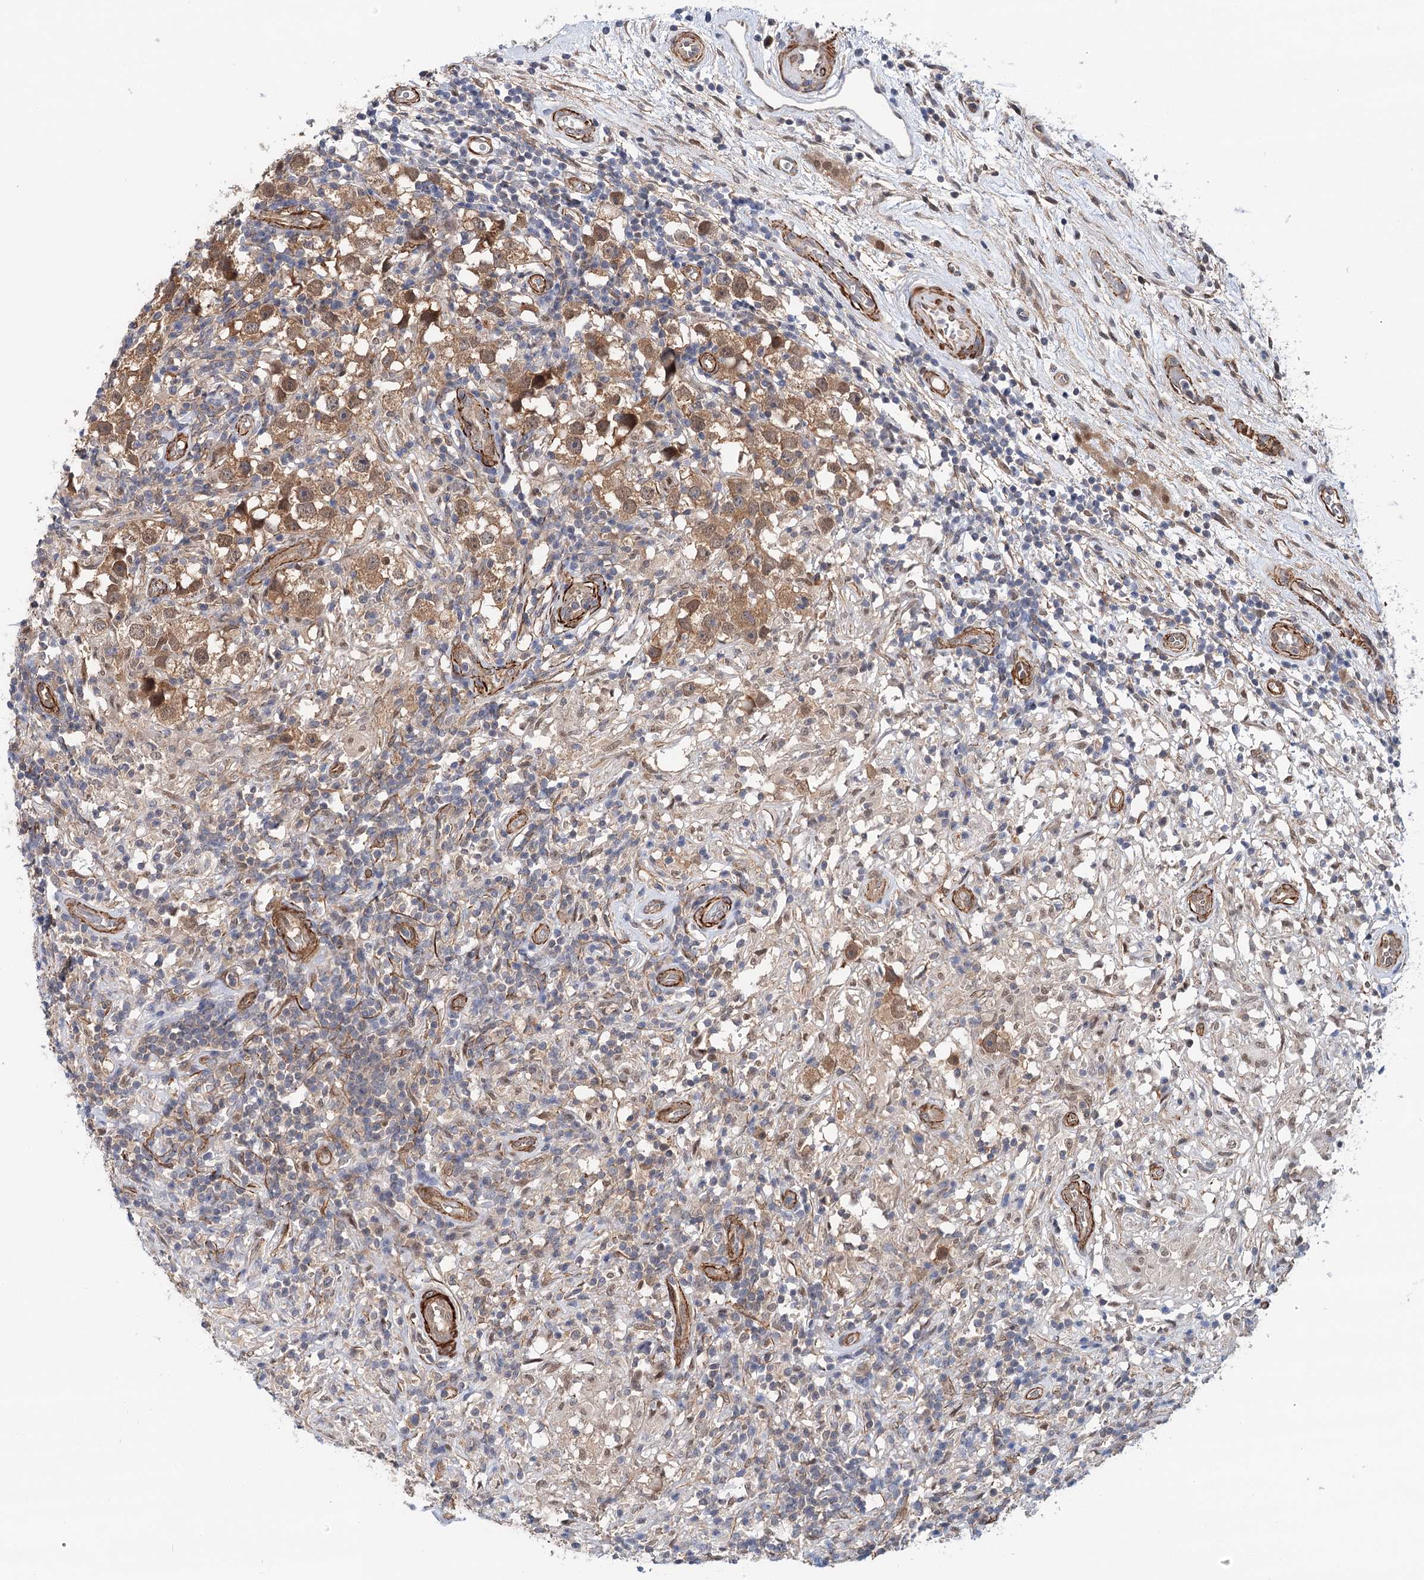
{"staining": {"intensity": "moderate", "quantity": ">75%", "location": "cytoplasmic/membranous,nuclear"}, "tissue": "testis cancer", "cell_type": "Tumor cells", "image_type": "cancer", "snomed": [{"axis": "morphology", "description": "Seminoma, NOS"}, {"axis": "topography", "description": "Testis"}], "caption": "Approximately >75% of tumor cells in human testis seminoma reveal moderate cytoplasmic/membranous and nuclear protein staining as visualized by brown immunohistochemical staining.", "gene": "PPP2R5B", "patient": {"sex": "male", "age": 49}}